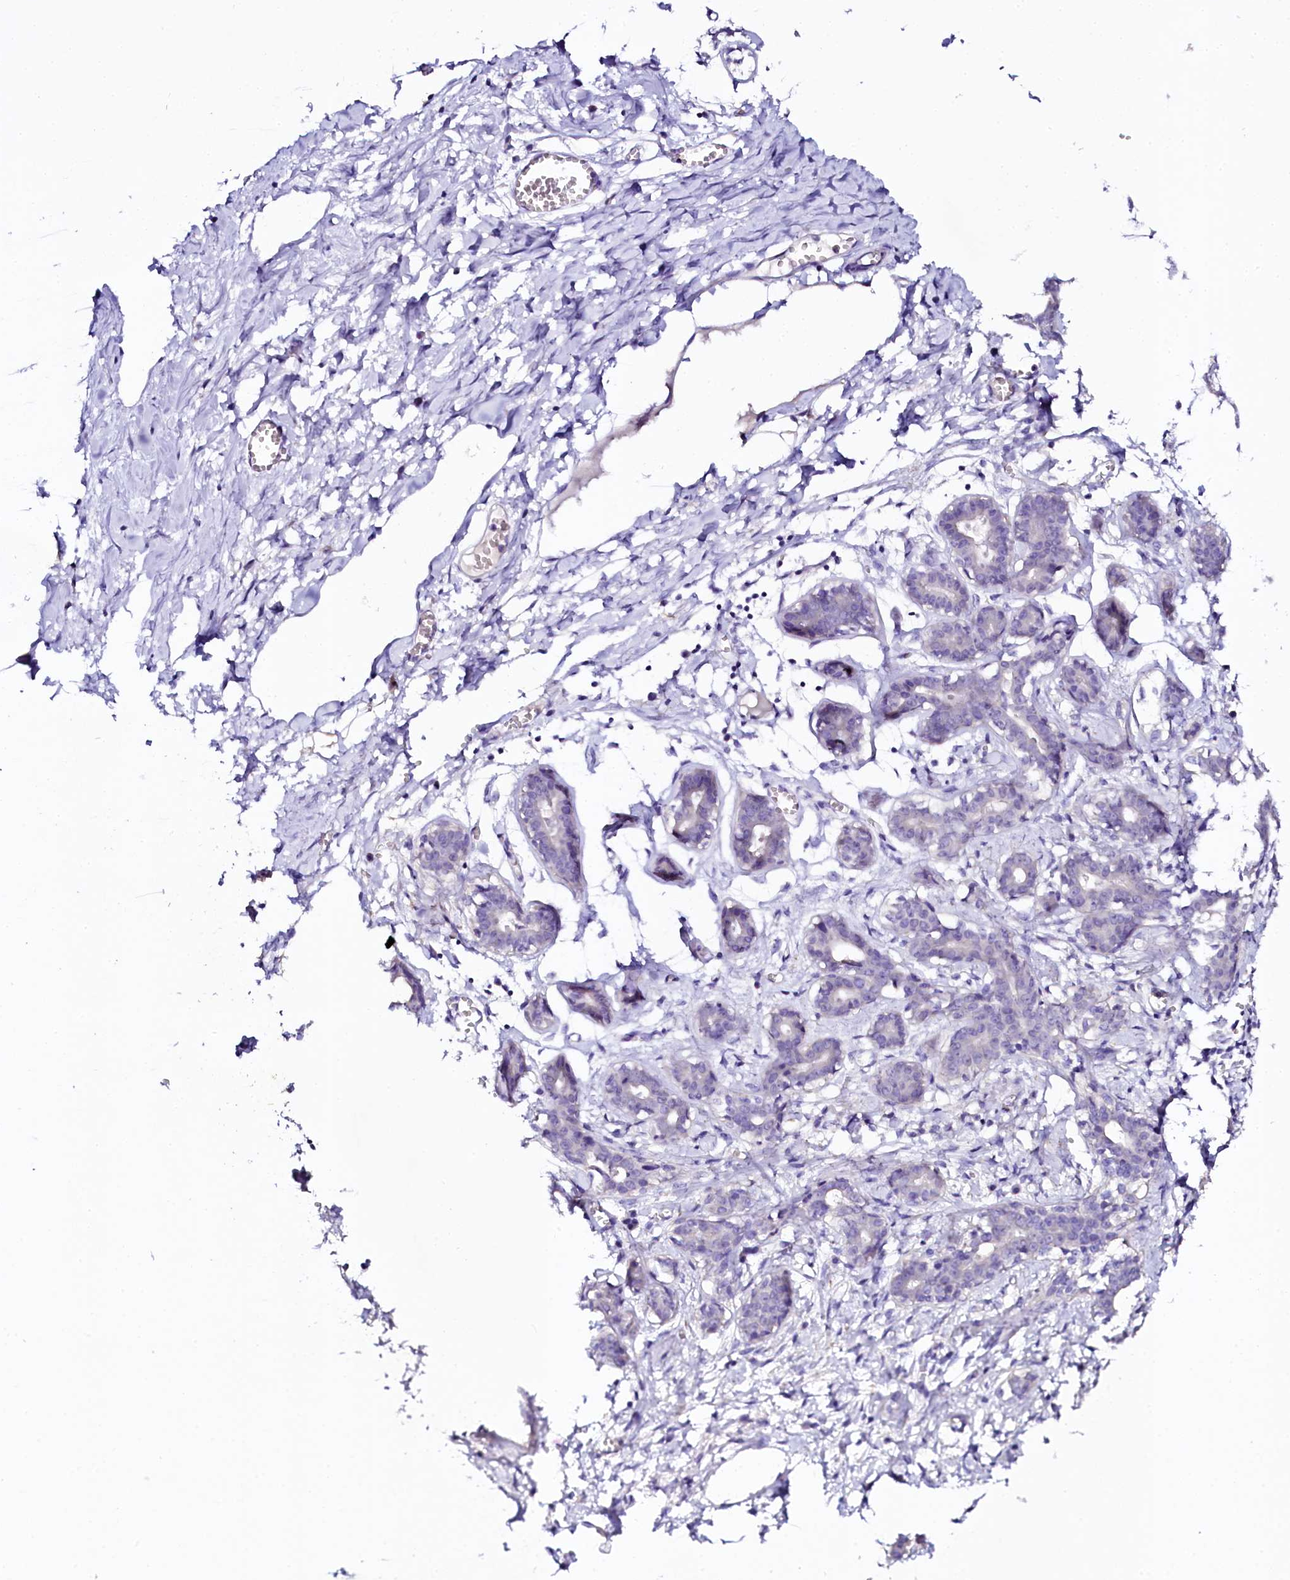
{"staining": {"intensity": "negative", "quantity": "none", "location": "none"}, "tissue": "breast", "cell_type": "Adipocytes", "image_type": "normal", "snomed": [{"axis": "morphology", "description": "Normal tissue, NOS"}, {"axis": "topography", "description": "Breast"}], "caption": "Adipocytes show no significant protein positivity in normal breast. (Immunohistochemistry, brightfield microscopy, high magnification).", "gene": "NAA16", "patient": {"sex": "female", "age": 27}}